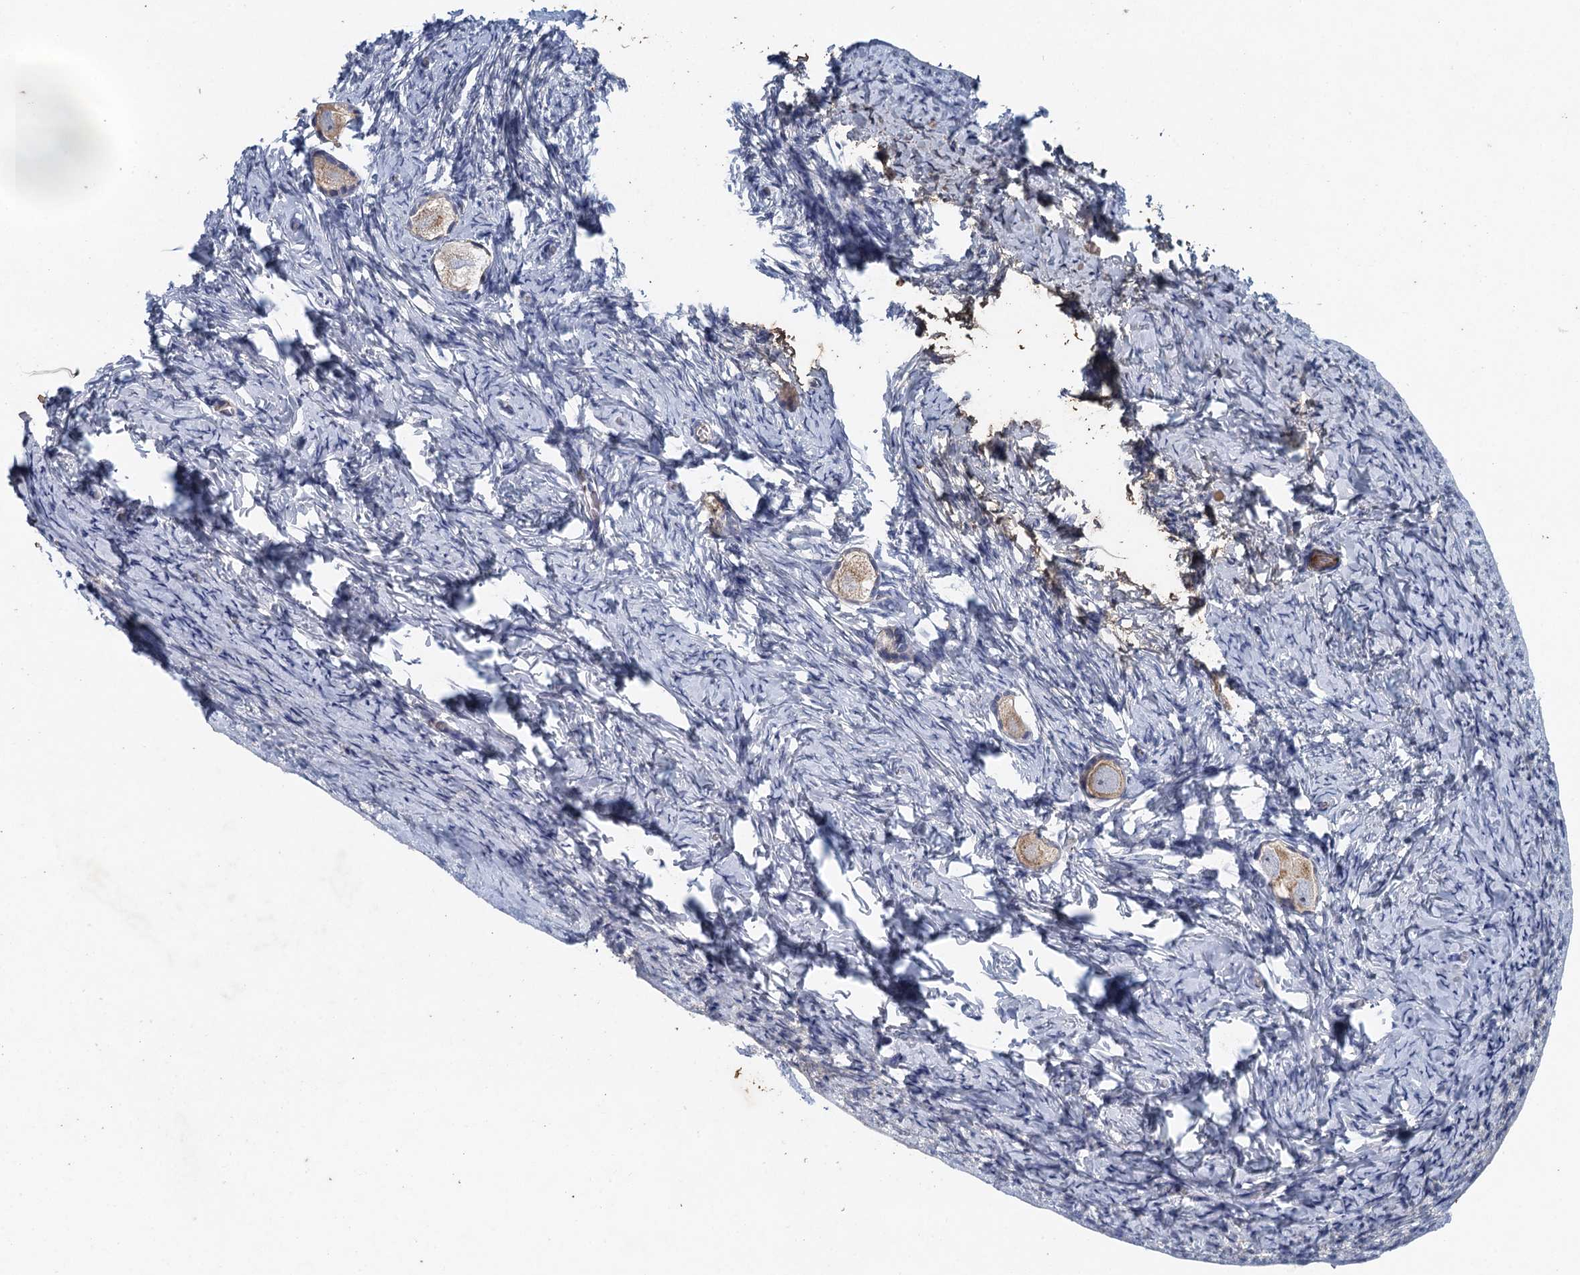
{"staining": {"intensity": "weak", "quantity": ">75%", "location": "cytoplasmic/membranous"}, "tissue": "ovary", "cell_type": "Follicle cells", "image_type": "normal", "snomed": [{"axis": "morphology", "description": "Normal tissue, NOS"}, {"axis": "topography", "description": "Ovary"}], "caption": "Brown immunohistochemical staining in normal ovary displays weak cytoplasmic/membranous expression in about >75% of follicle cells.", "gene": "TPCN1", "patient": {"sex": "female", "age": 27}}